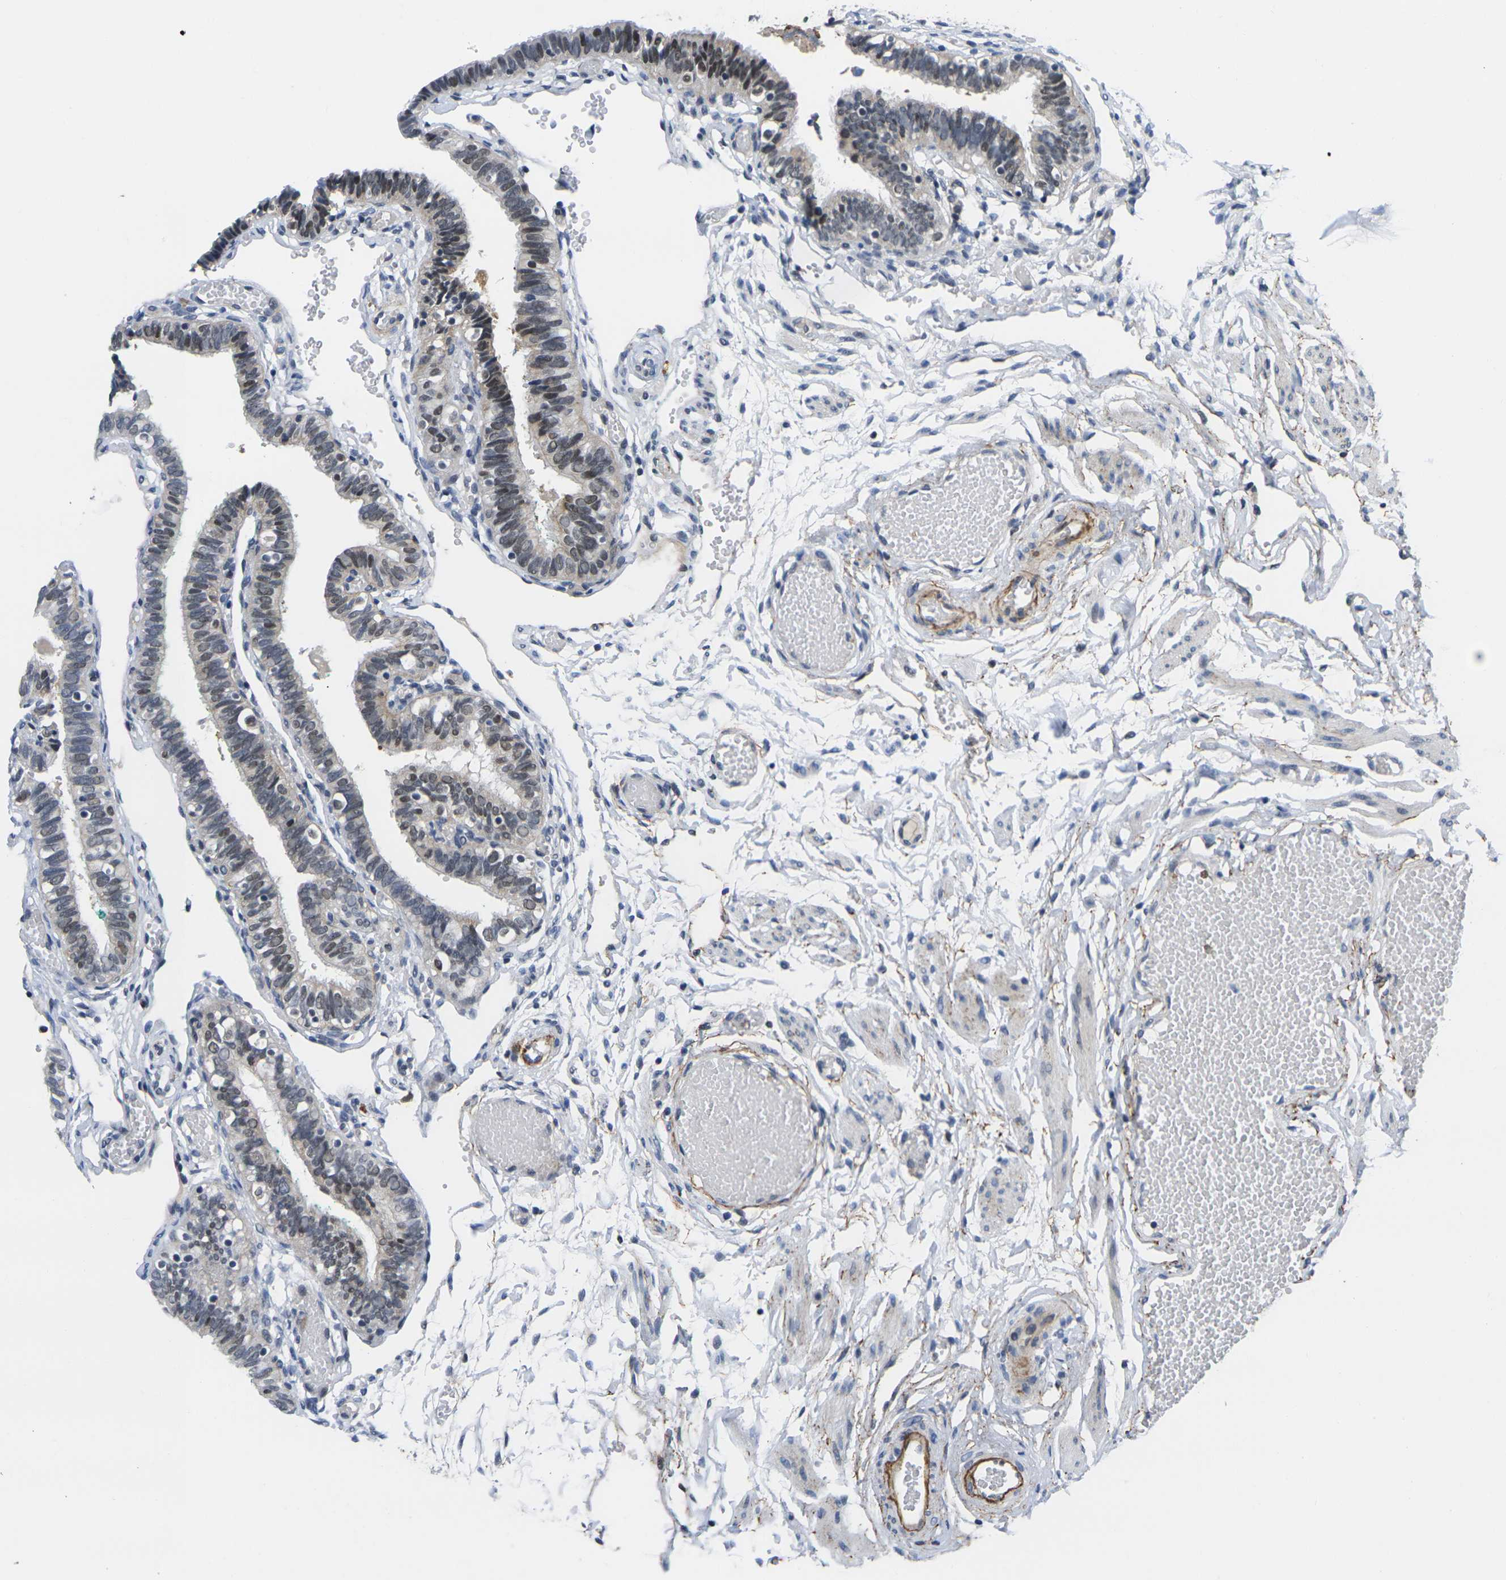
{"staining": {"intensity": "moderate", "quantity": "25%-75%", "location": "nuclear"}, "tissue": "fallopian tube", "cell_type": "Glandular cells", "image_type": "normal", "snomed": [{"axis": "morphology", "description": "Normal tissue, NOS"}, {"axis": "topography", "description": "Fallopian tube"}], "caption": "Brown immunohistochemical staining in benign human fallopian tube shows moderate nuclear positivity in approximately 25%-75% of glandular cells.", "gene": "RBM7", "patient": {"sex": "female", "age": 46}}